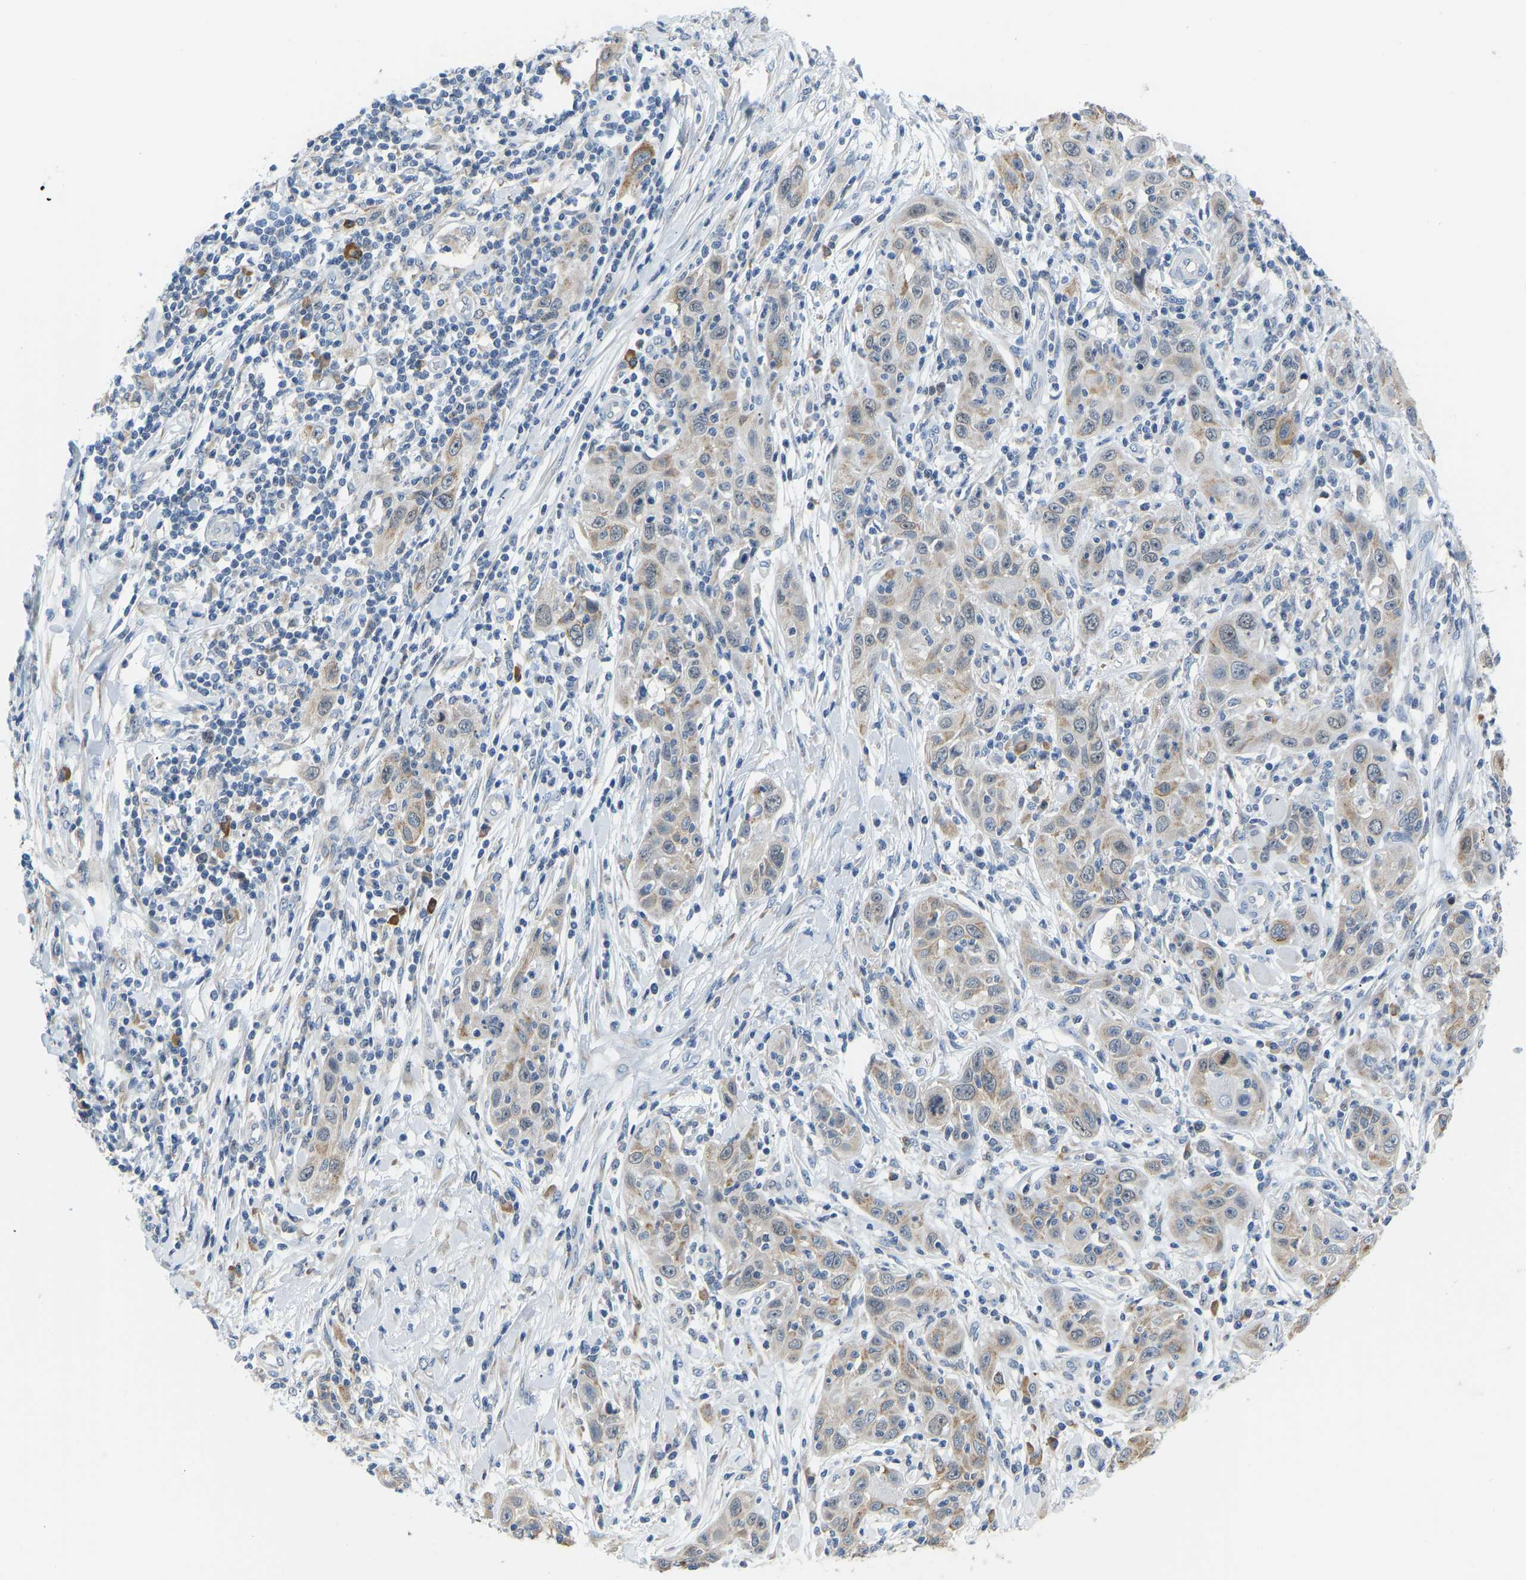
{"staining": {"intensity": "weak", "quantity": ">75%", "location": "cytoplasmic/membranous"}, "tissue": "skin cancer", "cell_type": "Tumor cells", "image_type": "cancer", "snomed": [{"axis": "morphology", "description": "Squamous cell carcinoma, NOS"}, {"axis": "topography", "description": "Skin"}], "caption": "Immunohistochemistry (IHC) histopathology image of skin cancer (squamous cell carcinoma) stained for a protein (brown), which demonstrates low levels of weak cytoplasmic/membranous positivity in approximately >75% of tumor cells.", "gene": "VRK1", "patient": {"sex": "female", "age": 88}}